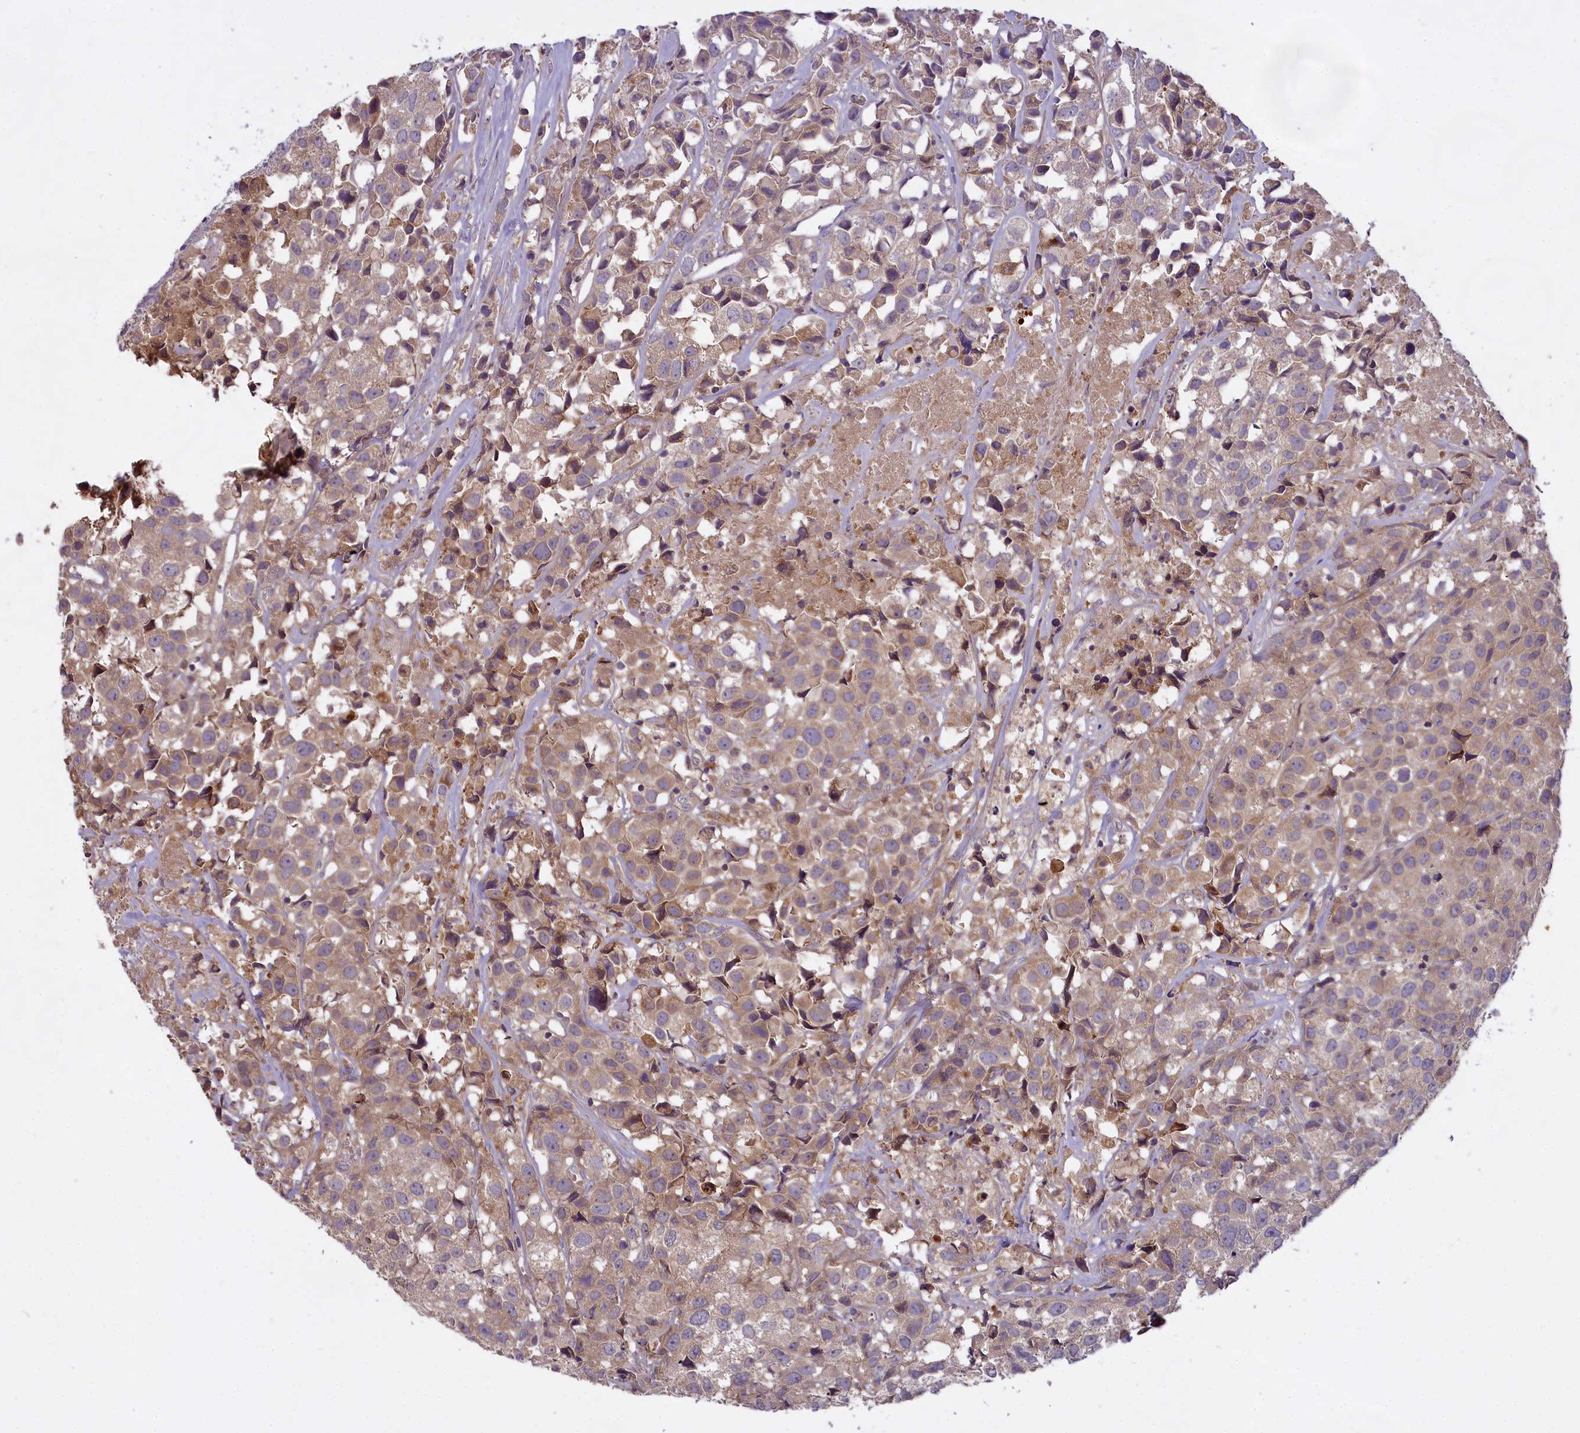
{"staining": {"intensity": "weak", "quantity": "25%-75%", "location": "cytoplasmic/membranous"}, "tissue": "urothelial cancer", "cell_type": "Tumor cells", "image_type": "cancer", "snomed": [{"axis": "morphology", "description": "Urothelial carcinoma, High grade"}, {"axis": "topography", "description": "Urinary bladder"}], "caption": "Human urothelial carcinoma (high-grade) stained for a protein (brown) displays weak cytoplasmic/membranous positive staining in about 25%-75% of tumor cells.", "gene": "MEMO1", "patient": {"sex": "female", "age": 75}}